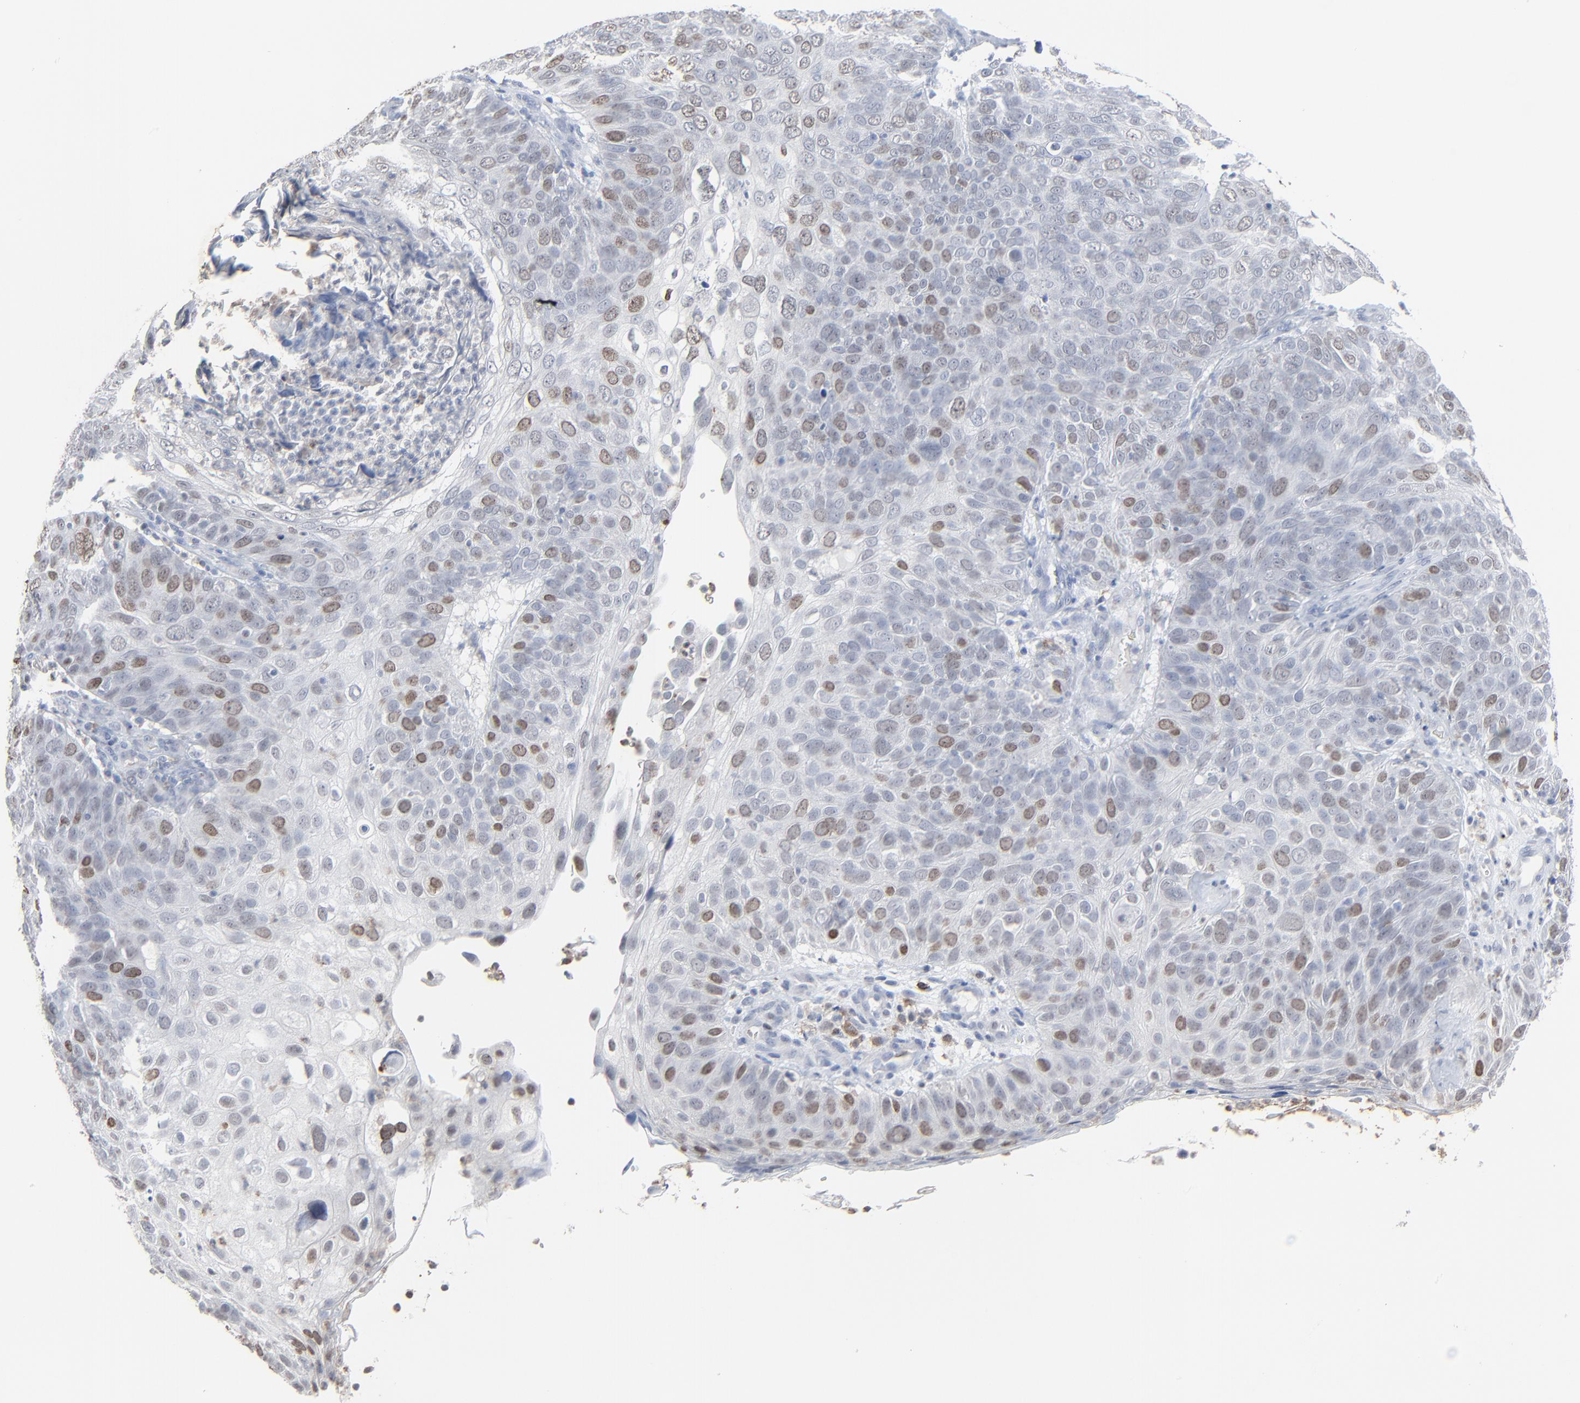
{"staining": {"intensity": "moderate", "quantity": "25%-75%", "location": "nuclear"}, "tissue": "skin cancer", "cell_type": "Tumor cells", "image_type": "cancer", "snomed": [{"axis": "morphology", "description": "Squamous cell carcinoma, NOS"}, {"axis": "topography", "description": "Skin"}], "caption": "Squamous cell carcinoma (skin) was stained to show a protein in brown. There is medium levels of moderate nuclear staining in approximately 25%-75% of tumor cells.", "gene": "BIRC3", "patient": {"sex": "male", "age": 87}}